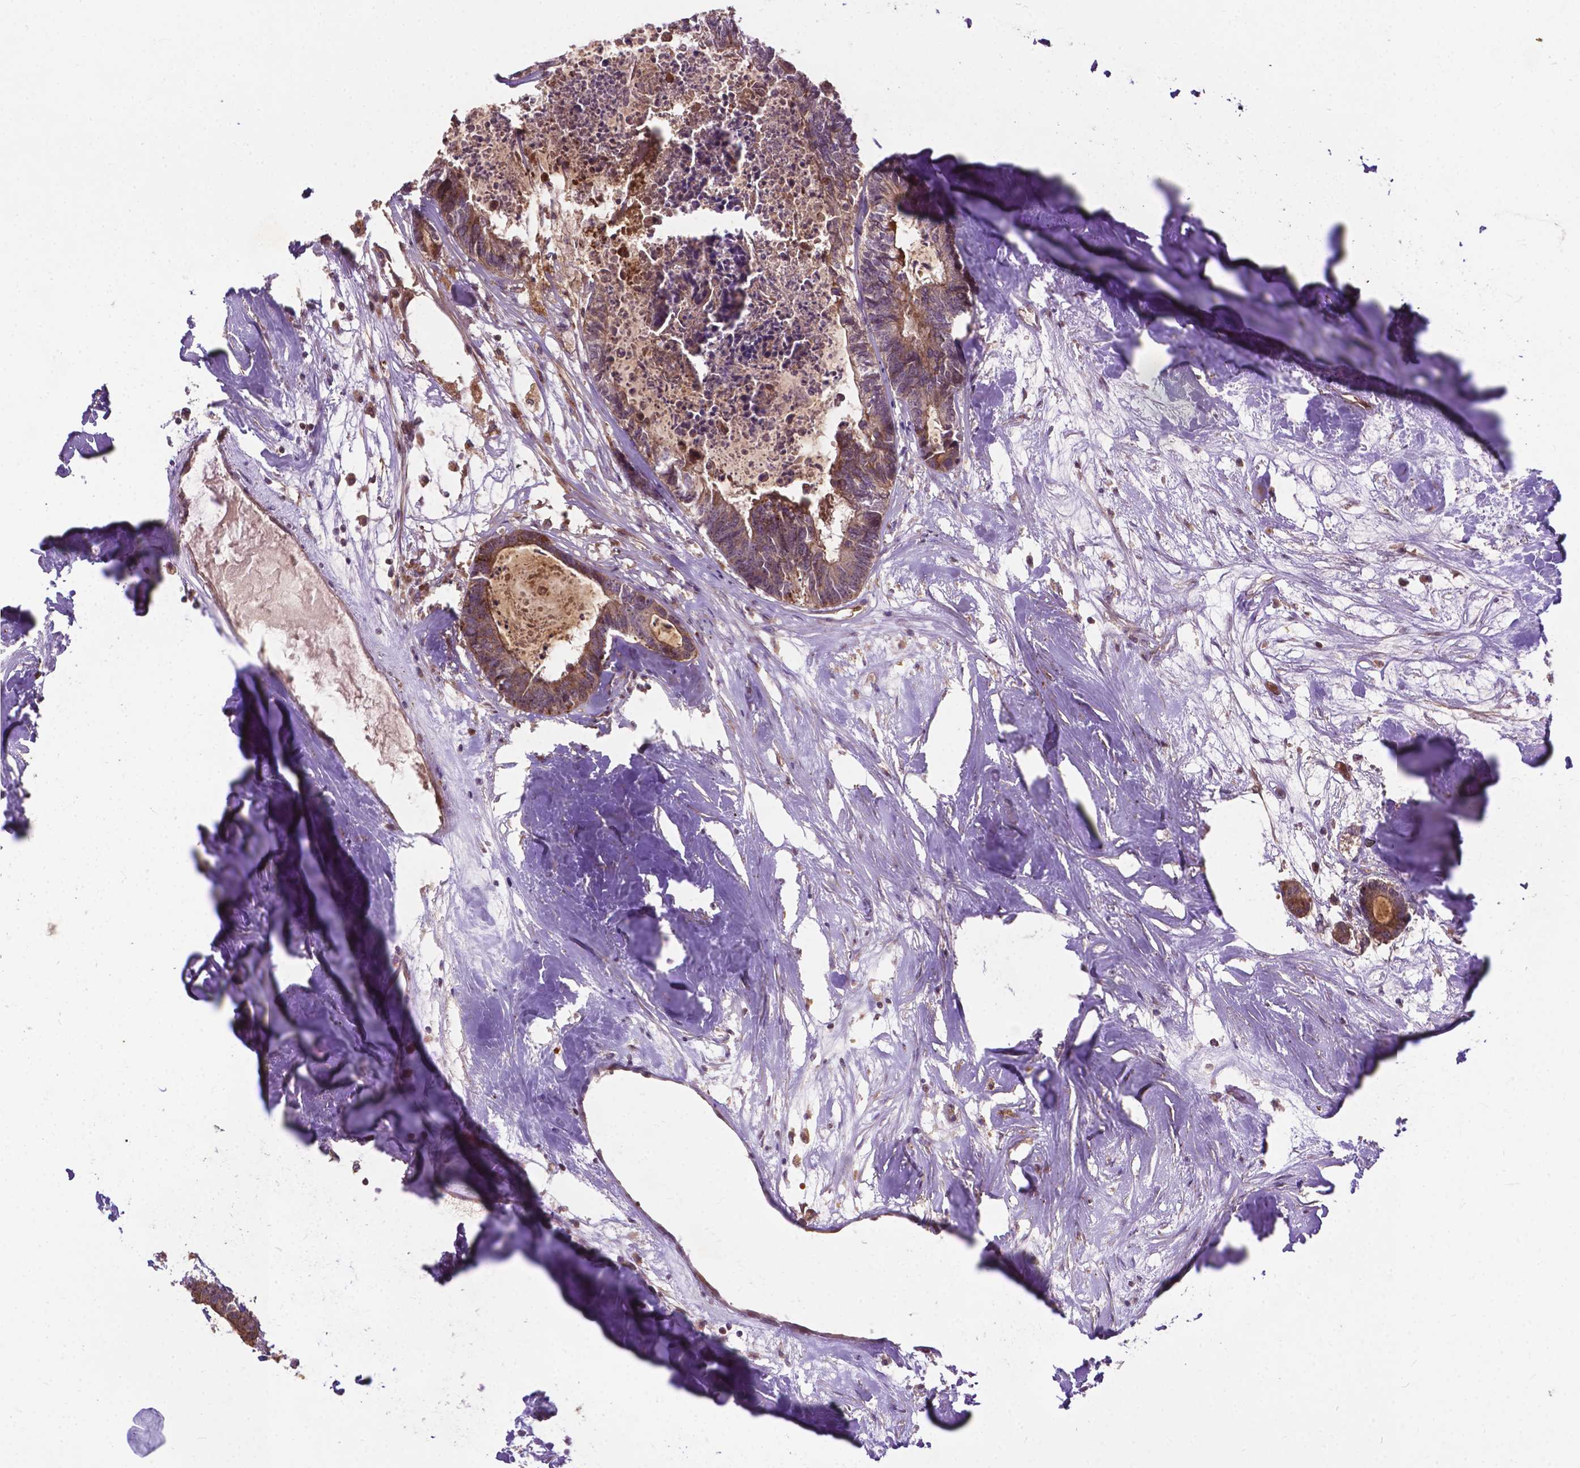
{"staining": {"intensity": "moderate", "quantity": "25%-75%", "location": "cytoplasmic/membranous"}, "tissue": "colorectal cancer", "cell_type": "Tumor cells", "image_type": "cancer", "snomed": [{"axis": "morphology", "description": "Adenocarcinoma, NOS"}, {"axis": "topography", "description": "Colon"}, {"axis": "topography", "description": "Rectum"}], "caption": "IHC staining of colorectal adenocarcinoma, which displays medium levels of moderate cytoplasmic/membranous positivity in approximately 25%-75% of tumor cells indicating moderate cytoplasmic/membranous protein staining. The staining was performed using DAB (brown) for protein detection and nuclei were counterstained in hematoxylin (blue).", "gene": "PARP3", "patient": {"sex": "male", "age": 57}}